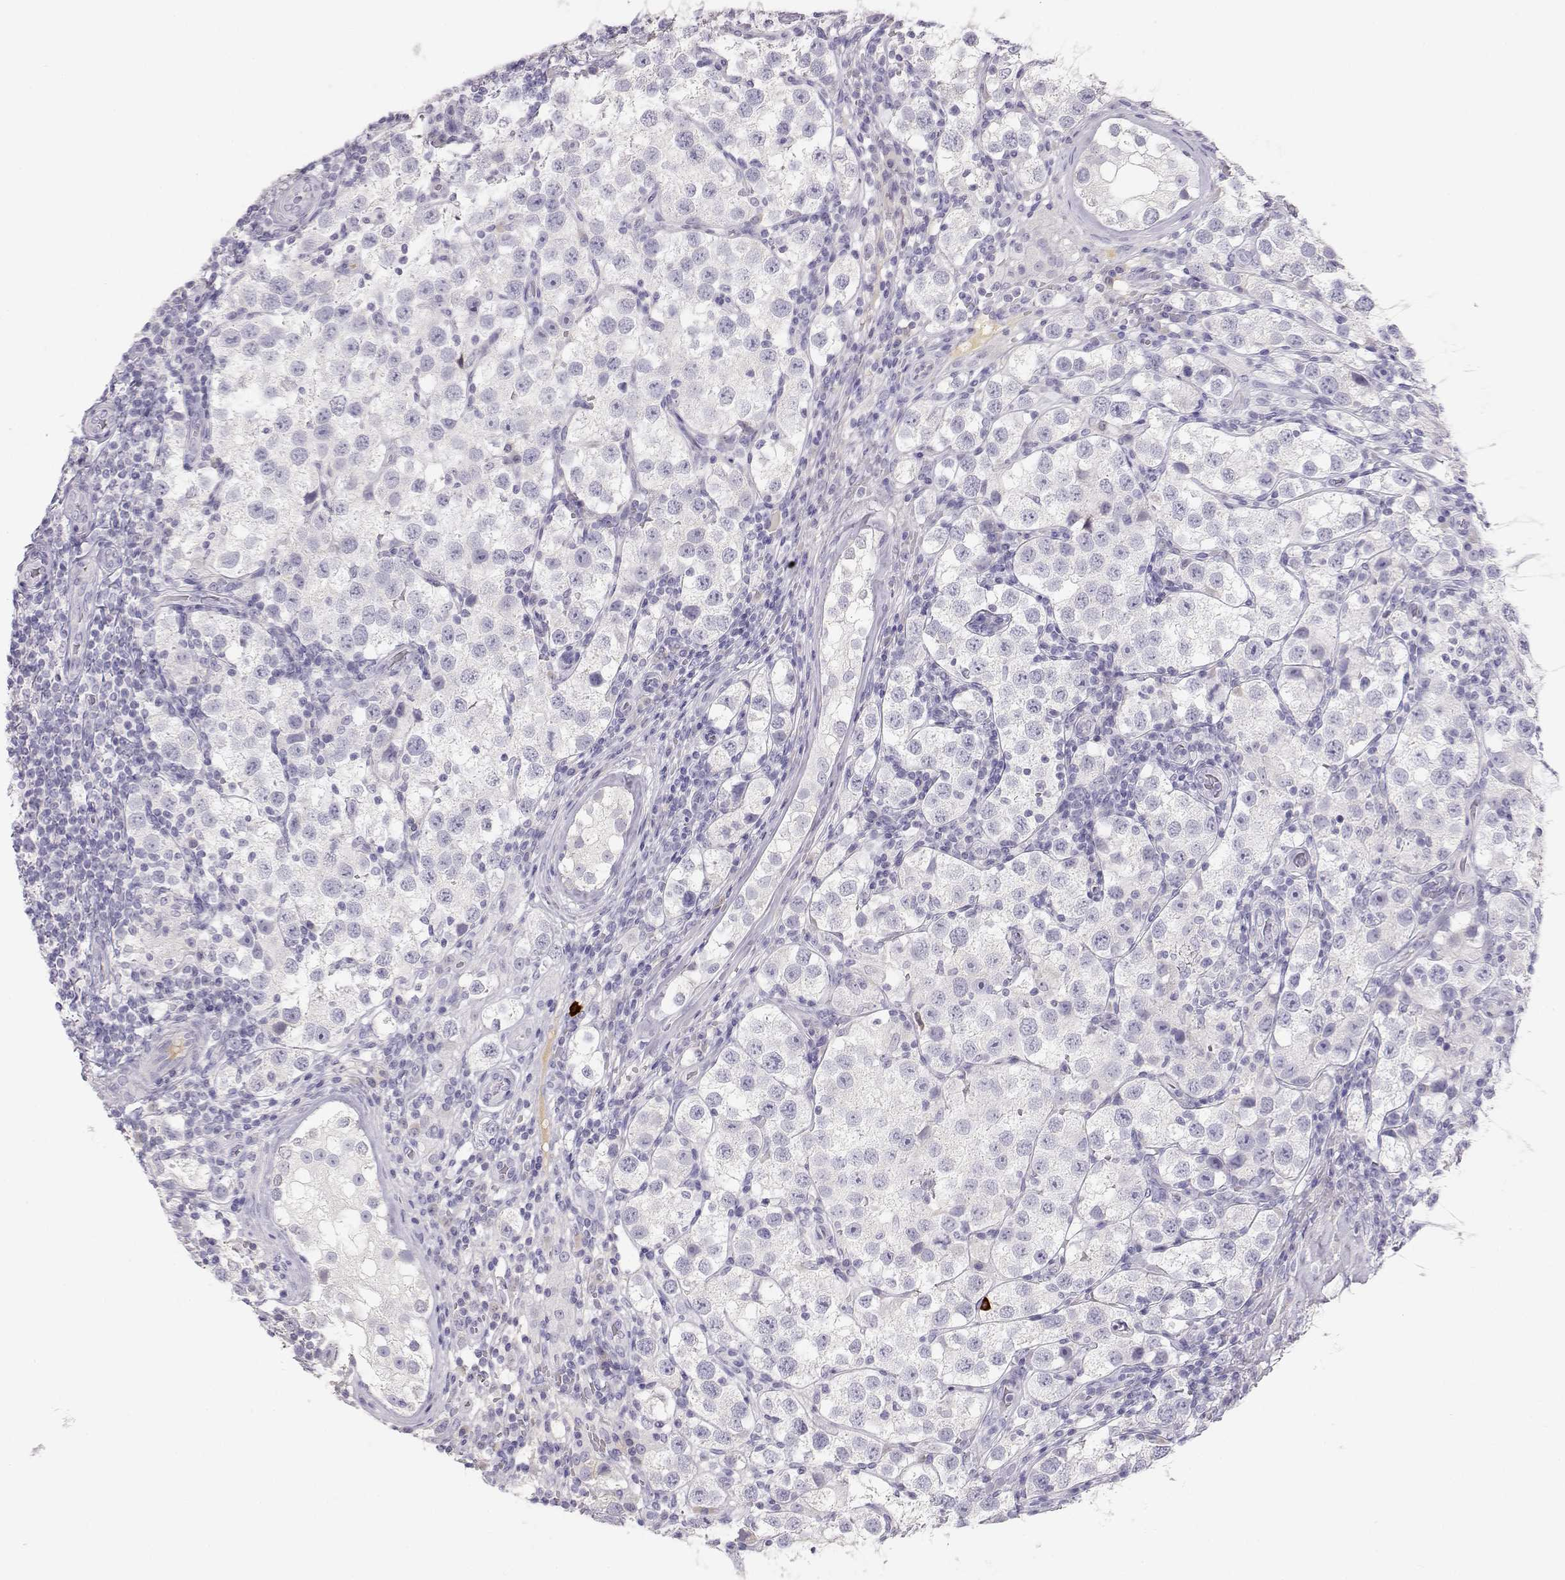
{"staining": {"intensity": "negative", "quantity": "none", "location": "none"}, "tissue": "testis cancer", "cell_type": "Tumor cells", "image_type": "cancer", "snomed": [{"axis": "morphology", "description": "Seminoma, NOS"}, {"axis": "topography", "description": "Testis"}], "caption": "DAB immunohistochemical staining of seminoma (testis) displays no significant positivity in tumor cells.", "gene": "GPR174", "patient": {"sex": "male", "age": 37}}